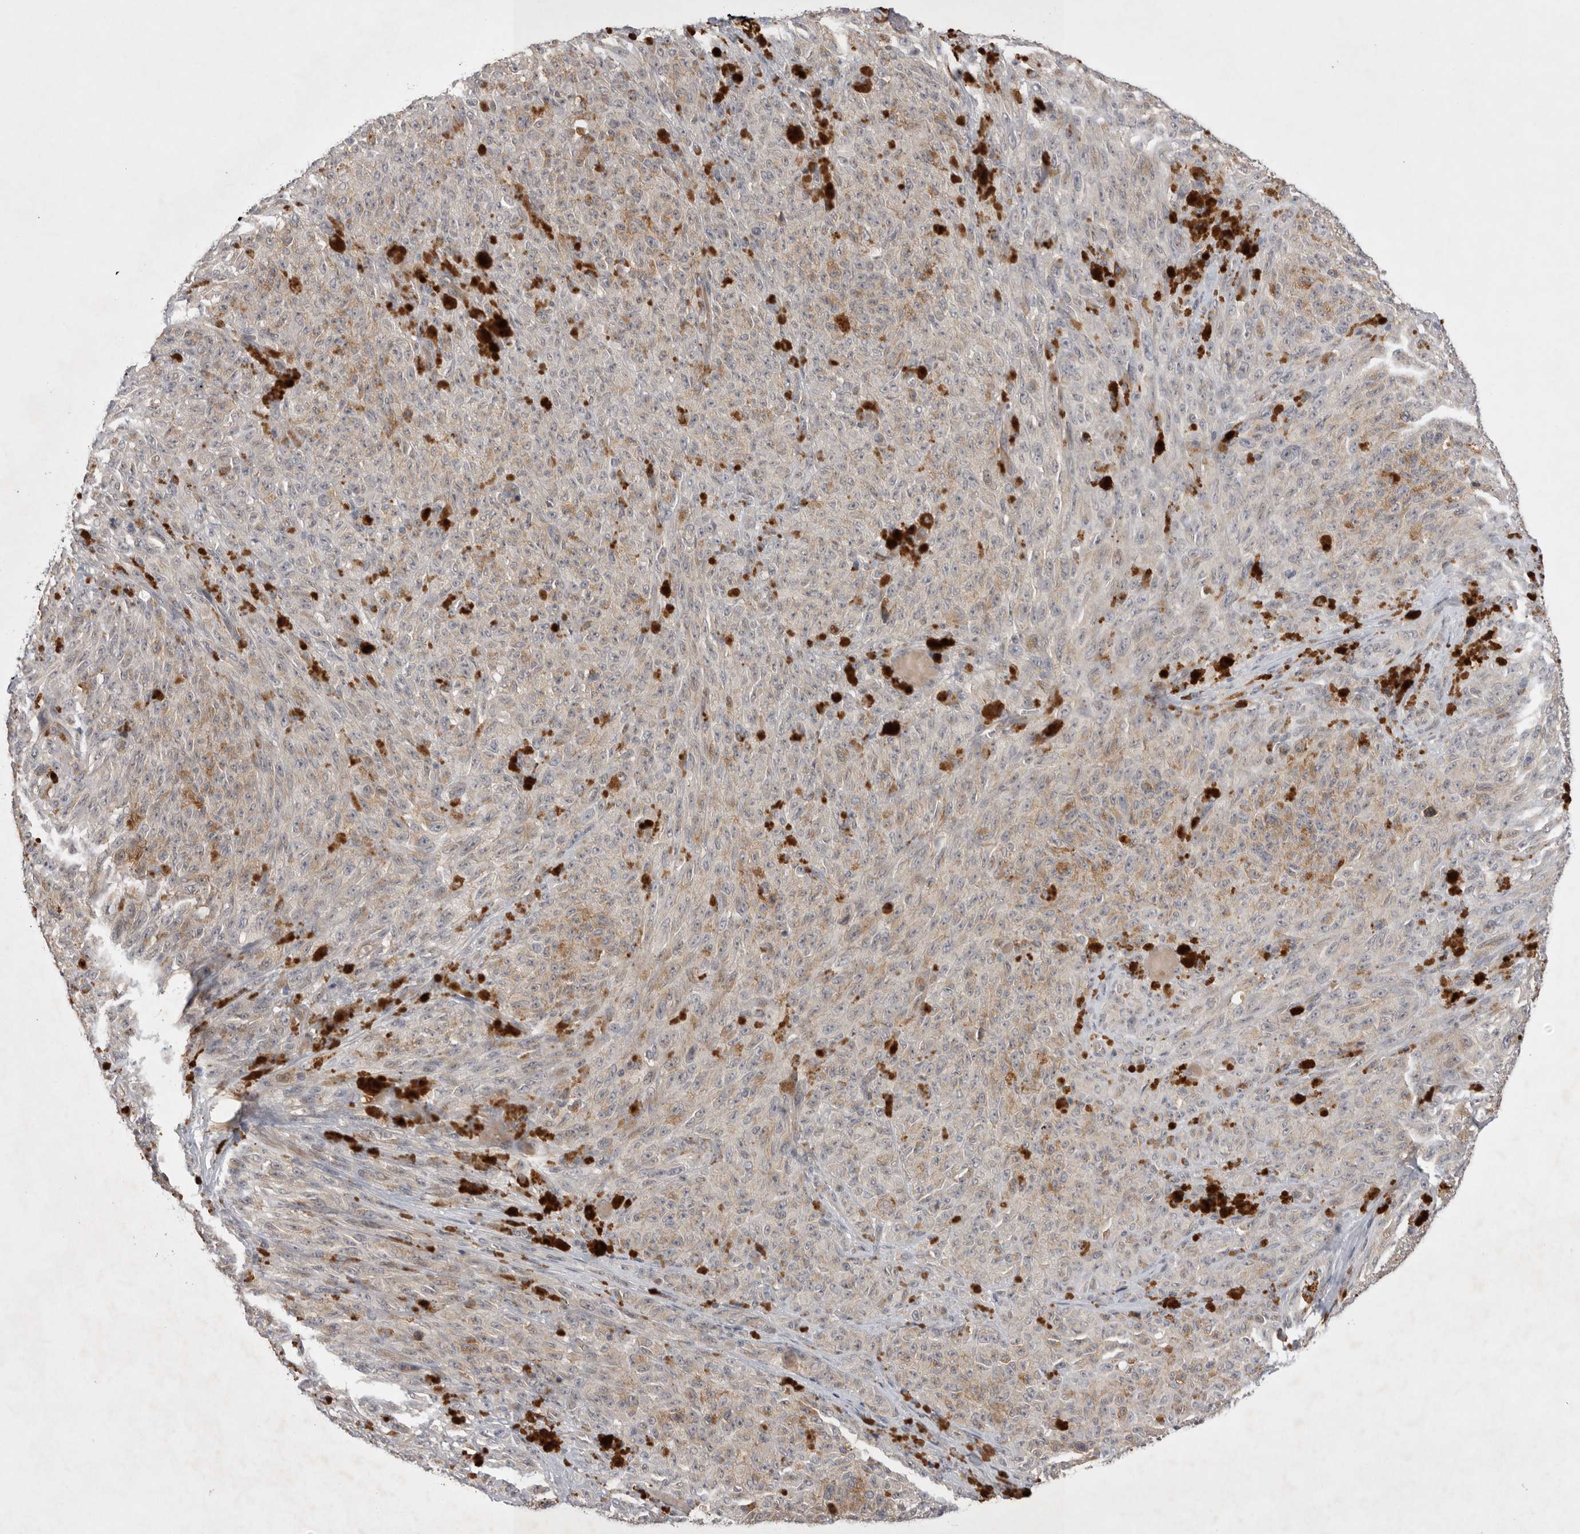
{"staining": {"intensity": "negative", "quantity": "none", "location": "none"}, "tissue": "melanoma", "cell_type": "Tumor cells", "image_type": "cancer", "snomed": [{"axis": "morphology", "description": "Malignant melanoma, NOS"}, {"axis": "topography", "description": "Skin"}], "caption": "Malignant melanoma was stained to show a protein in brown. There is no significant expression in tumor cells.", "gene": "NRCAM", "patient": {"sex": "female", "age": 82}}